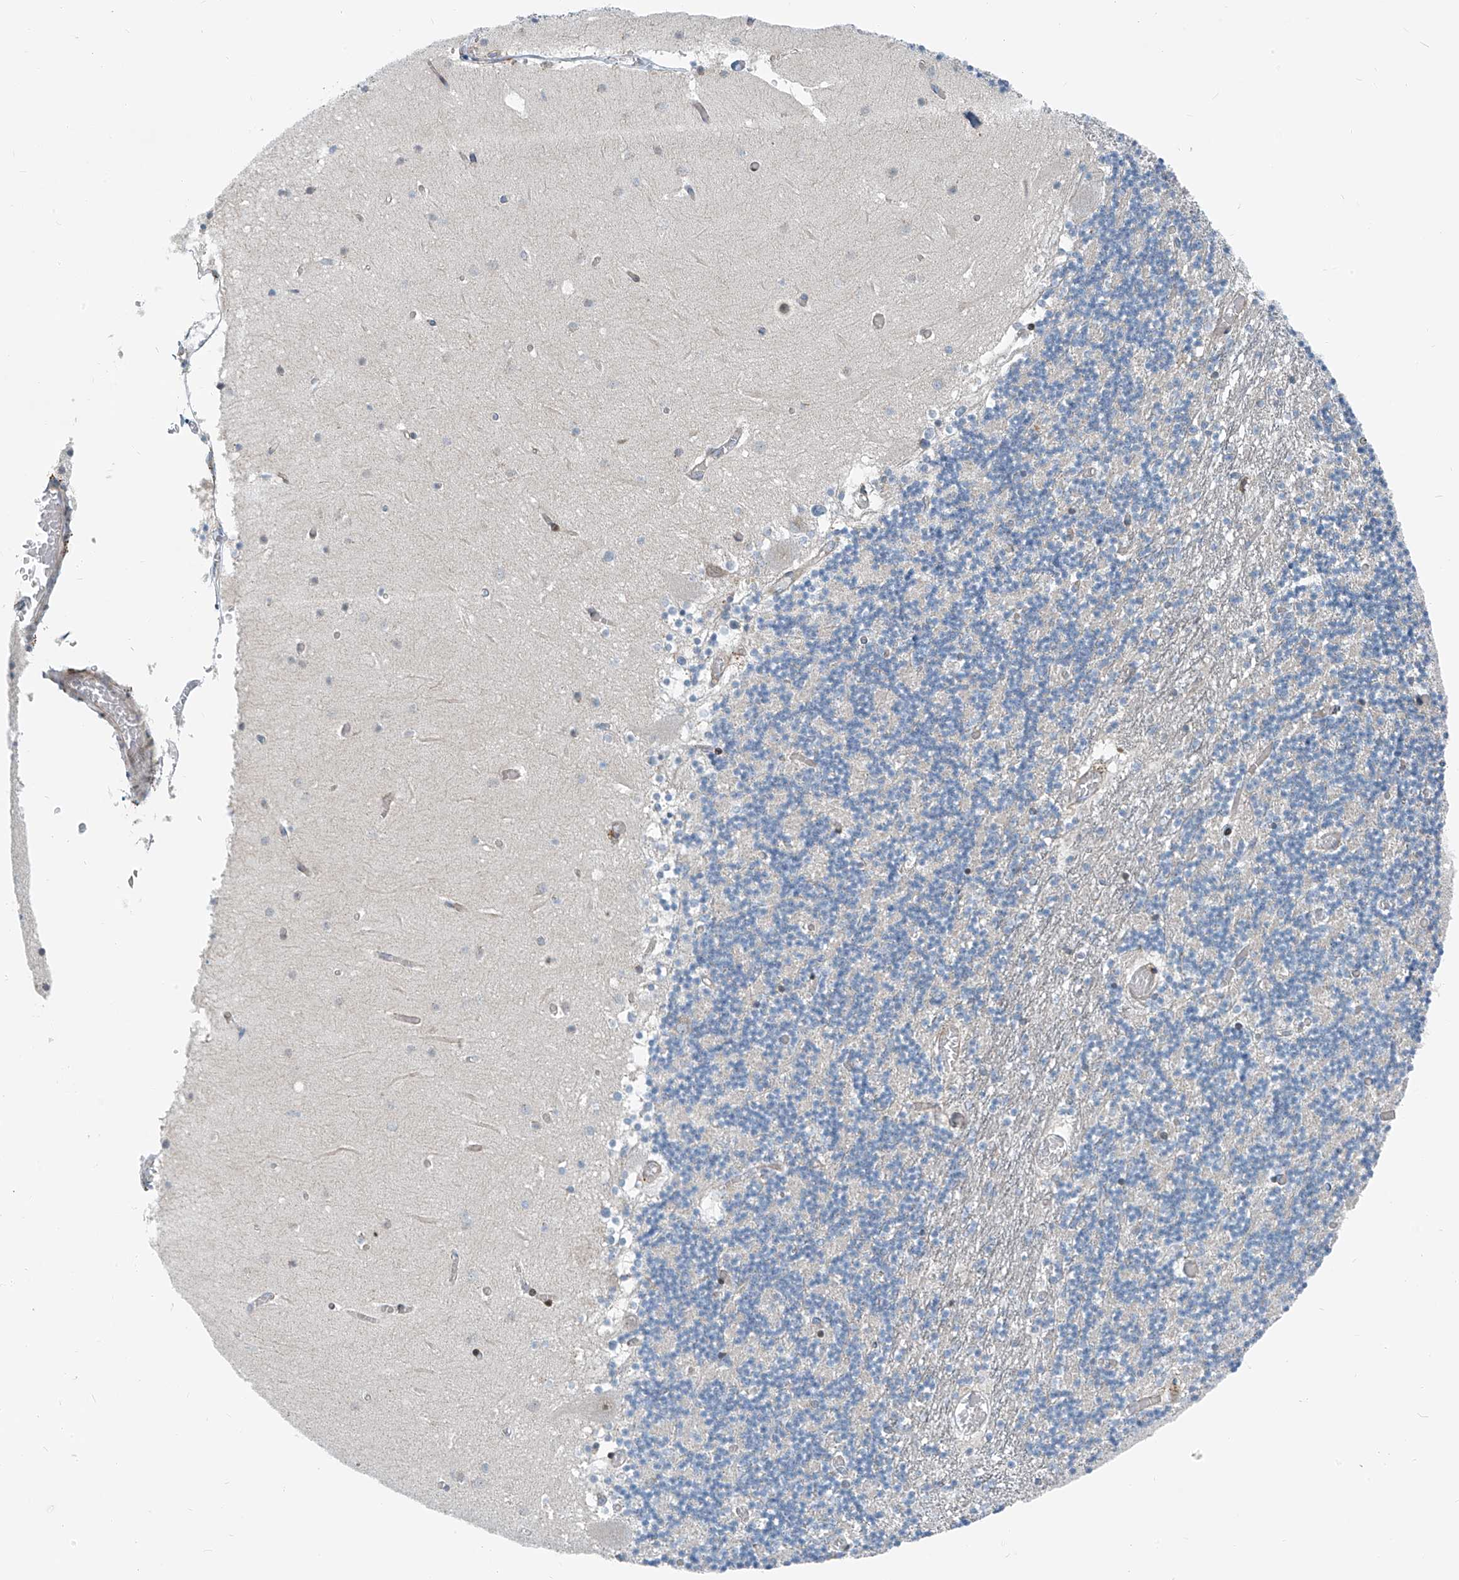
{"staining": {"intensity": "negative", "quantity": "none", "location": "none"}, "tissue": "cerebellum", "cell_type": "Cells in granular layer", "image_type": "normal", "snomed": [{"axis": "morphology", "description": "Normal tissue, NOS"}, {"axis": "topography", "description": "Cerebellum"}], "caption": "Cells in granular layer show no significant positivity in unremarkable cerebellum. Nuclei are stained in blue.", "gene": "HIC2", "patient": {"sex": "female", "age": 28}}